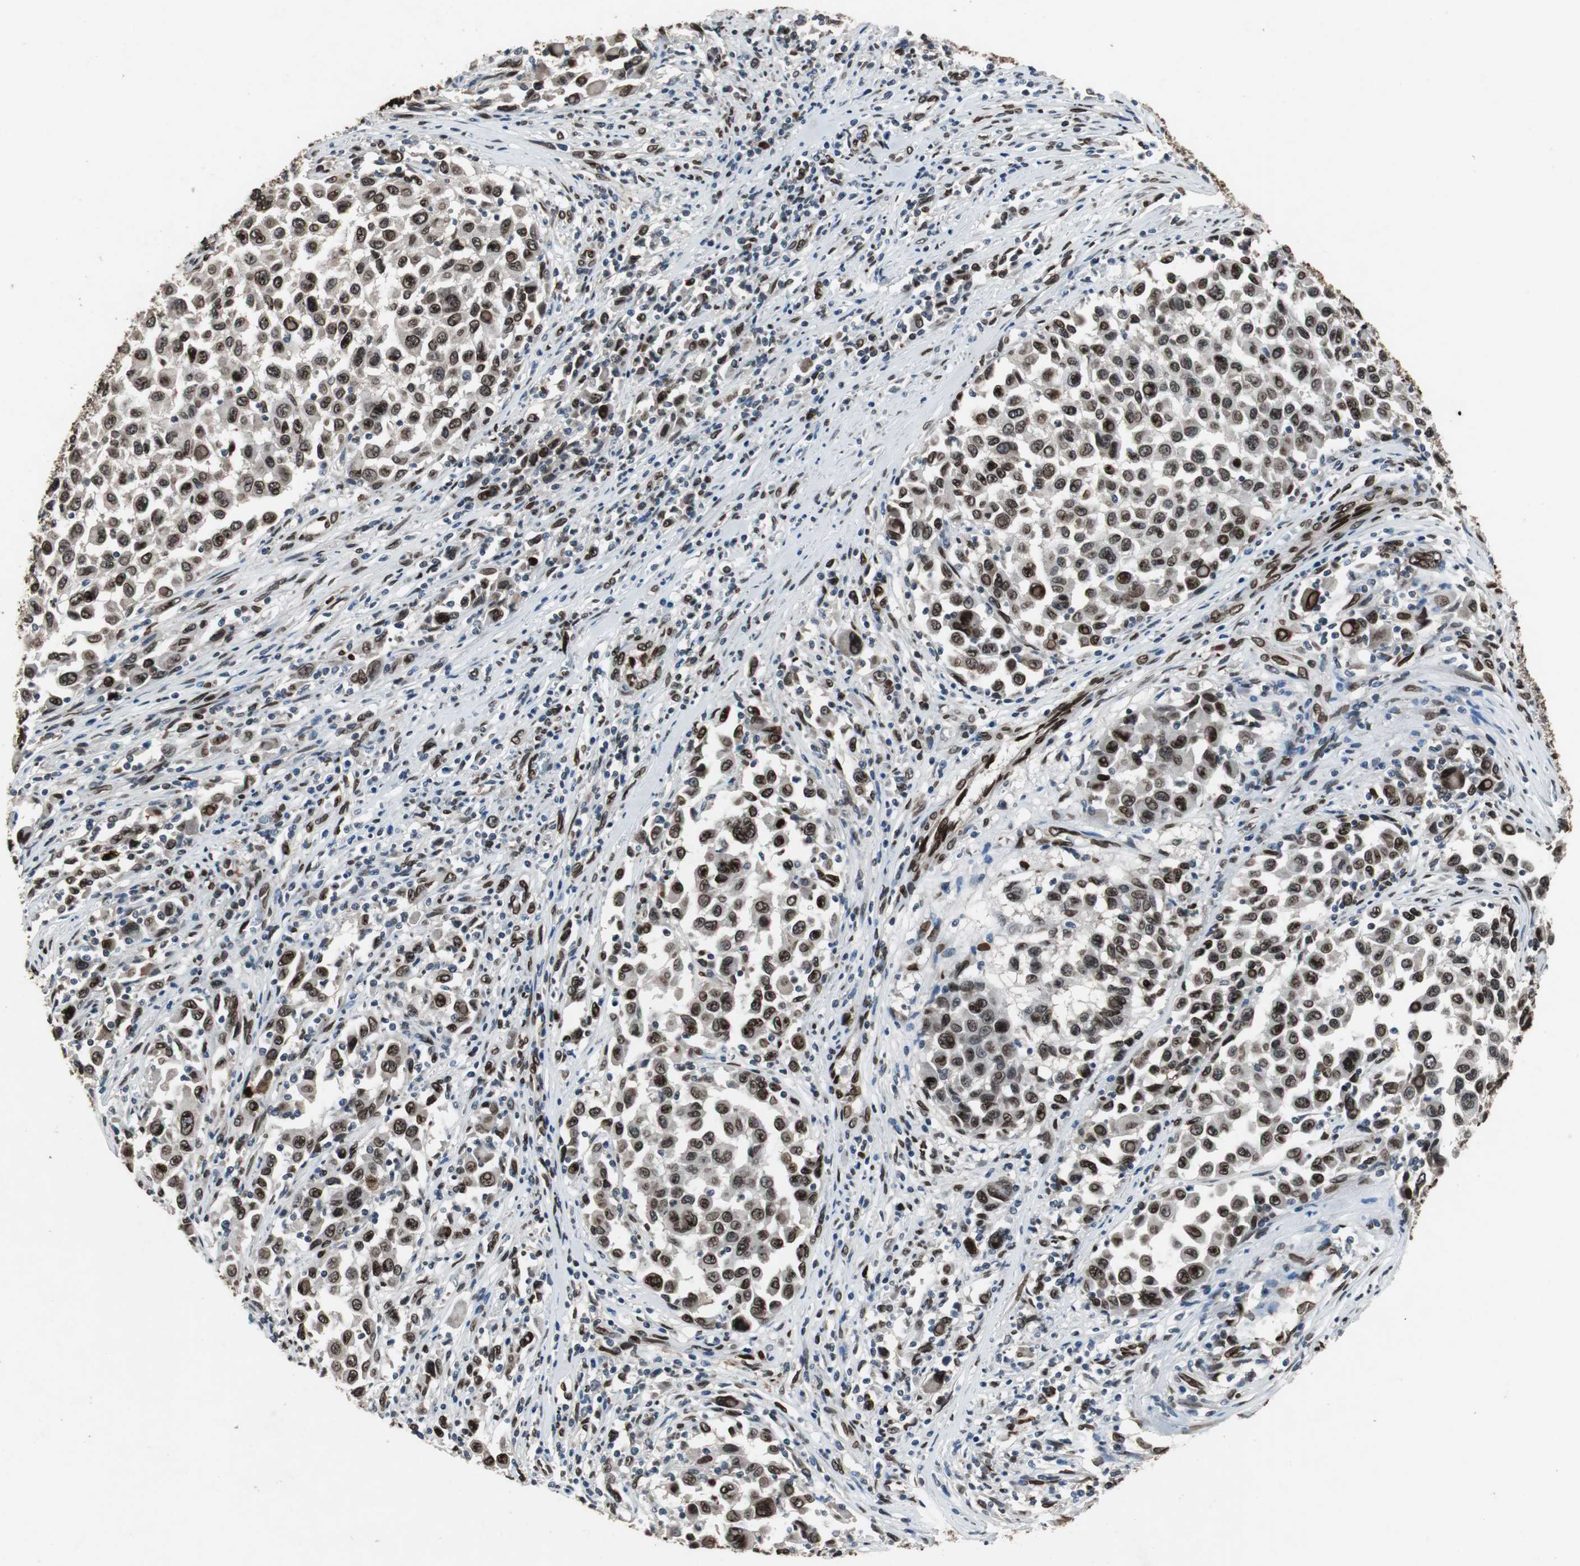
{"staining": {"intensity": "strong", "quantity": ">75%", "location": "cytoplasmic/membranous,nuclear"}, "tissue": "melanoma", "cell_type": "Tumor cells", "image_type": "cancer", "snomed": [{"axis": "morphology", "description": "Malignant melanoma, Metastatic site"}, {"axis": "topography", "description": "Lymph node"}], "caption": "The photomicrograph exhibits staining of melanoma, revealing strong cytoplasmic/membranous and nuclear protein staining (brown color) within tumor cells.", "gene": "LMNA", "patient": {"sex": "male", "age": 61}}